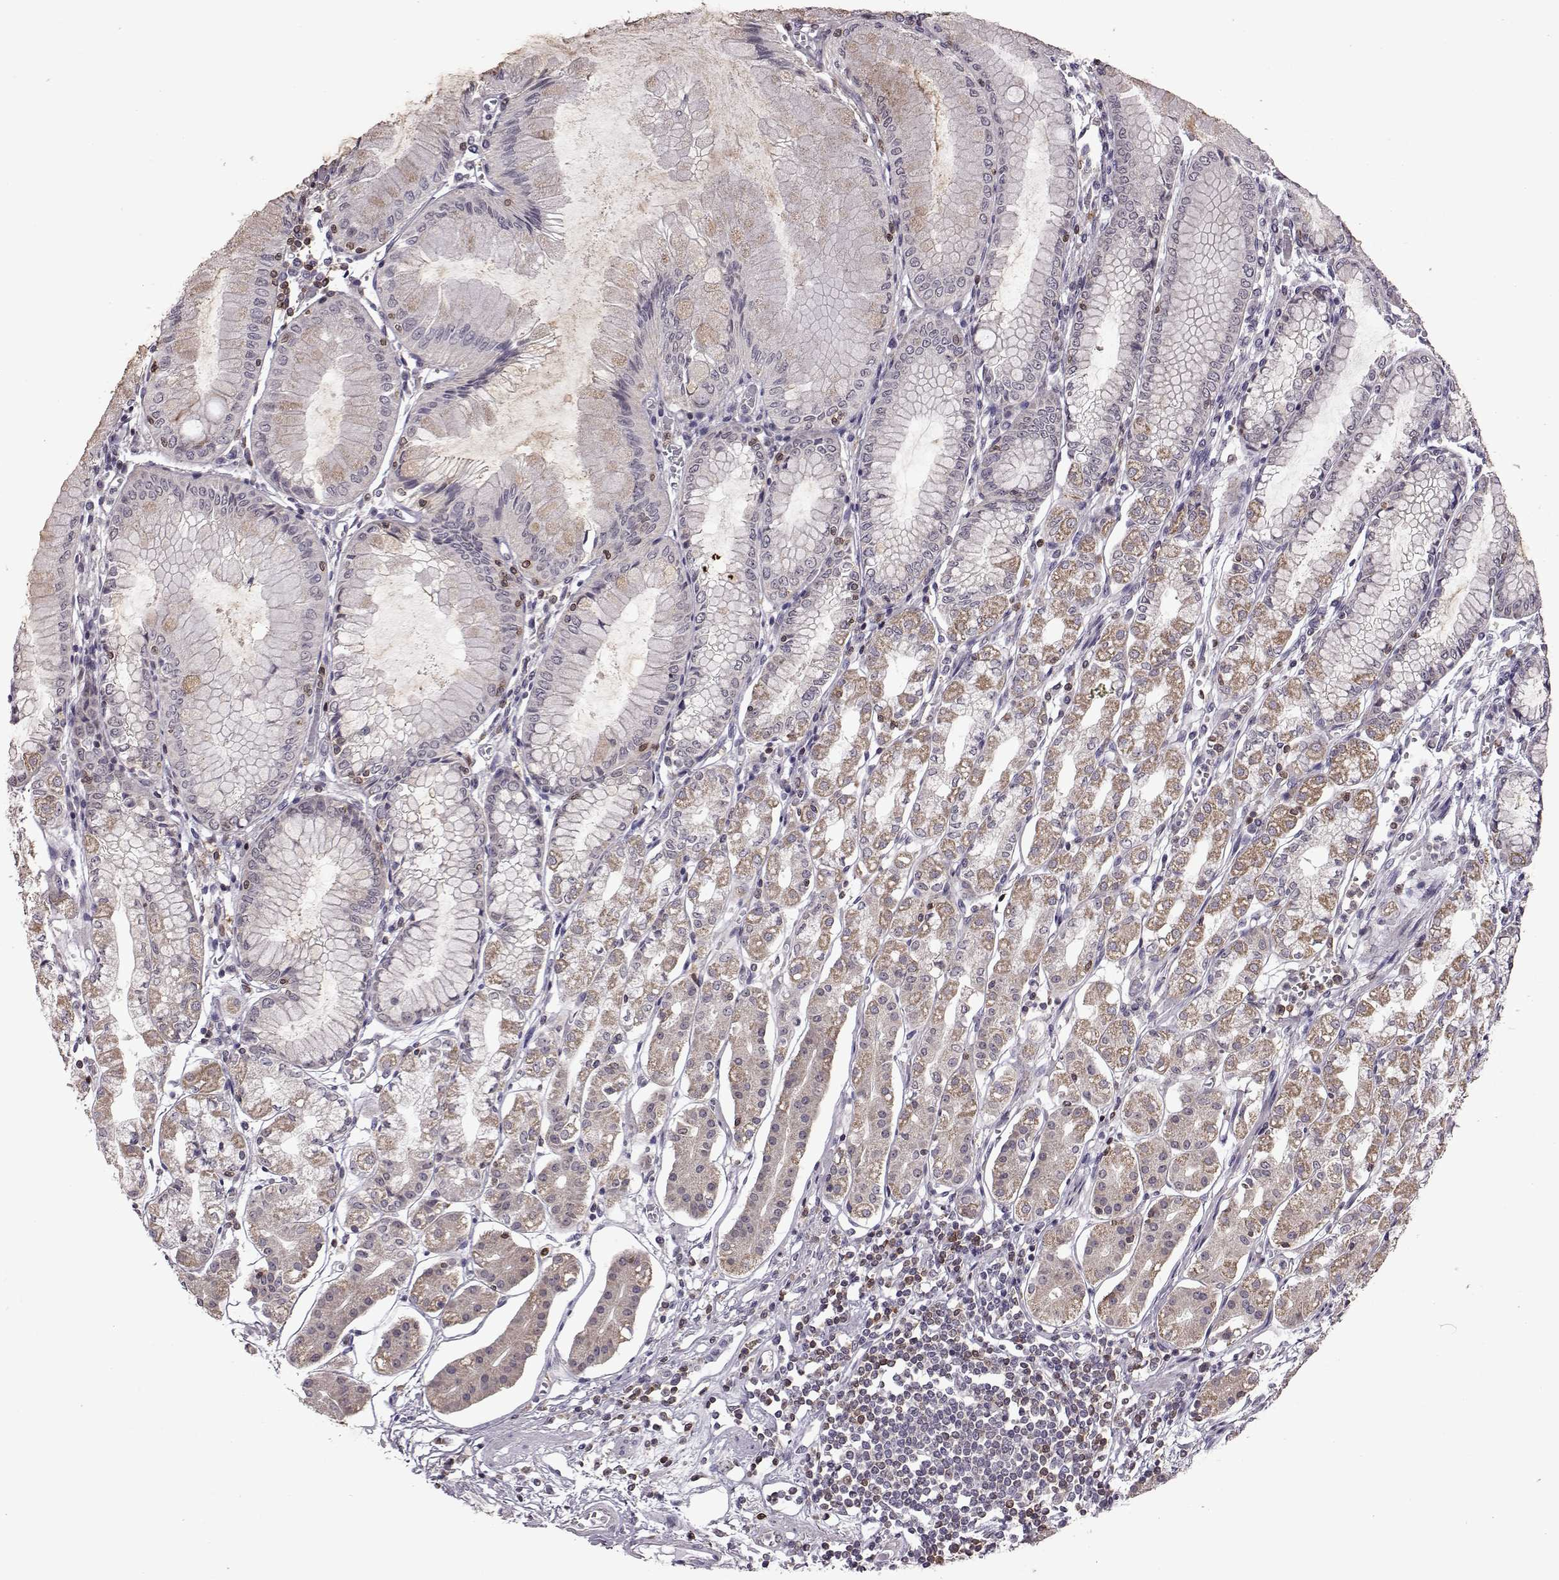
{"staining": {"intensity": "moderate", "quantity": "25%-75%", "location": "cytoplasmic/membranous"}, "tissue": "stomach", "cell_type": "Glandular cells", "image_type": "normal", "snomed": [{"axis": "morphology", "description": "Normal tissue, NOS"}, {"axis": "topography", "description": "Skeletal muscle"}, {"axis": "topography", "description": "Stomach"}], "caption": "Protein analysis of unremarkable stomach displays moderate cytoplasmic/membranous staining in approximately 25%-75% of glandular cells.", "gene": "DOK2", "patient": {"sex": "female", "age": 57}}